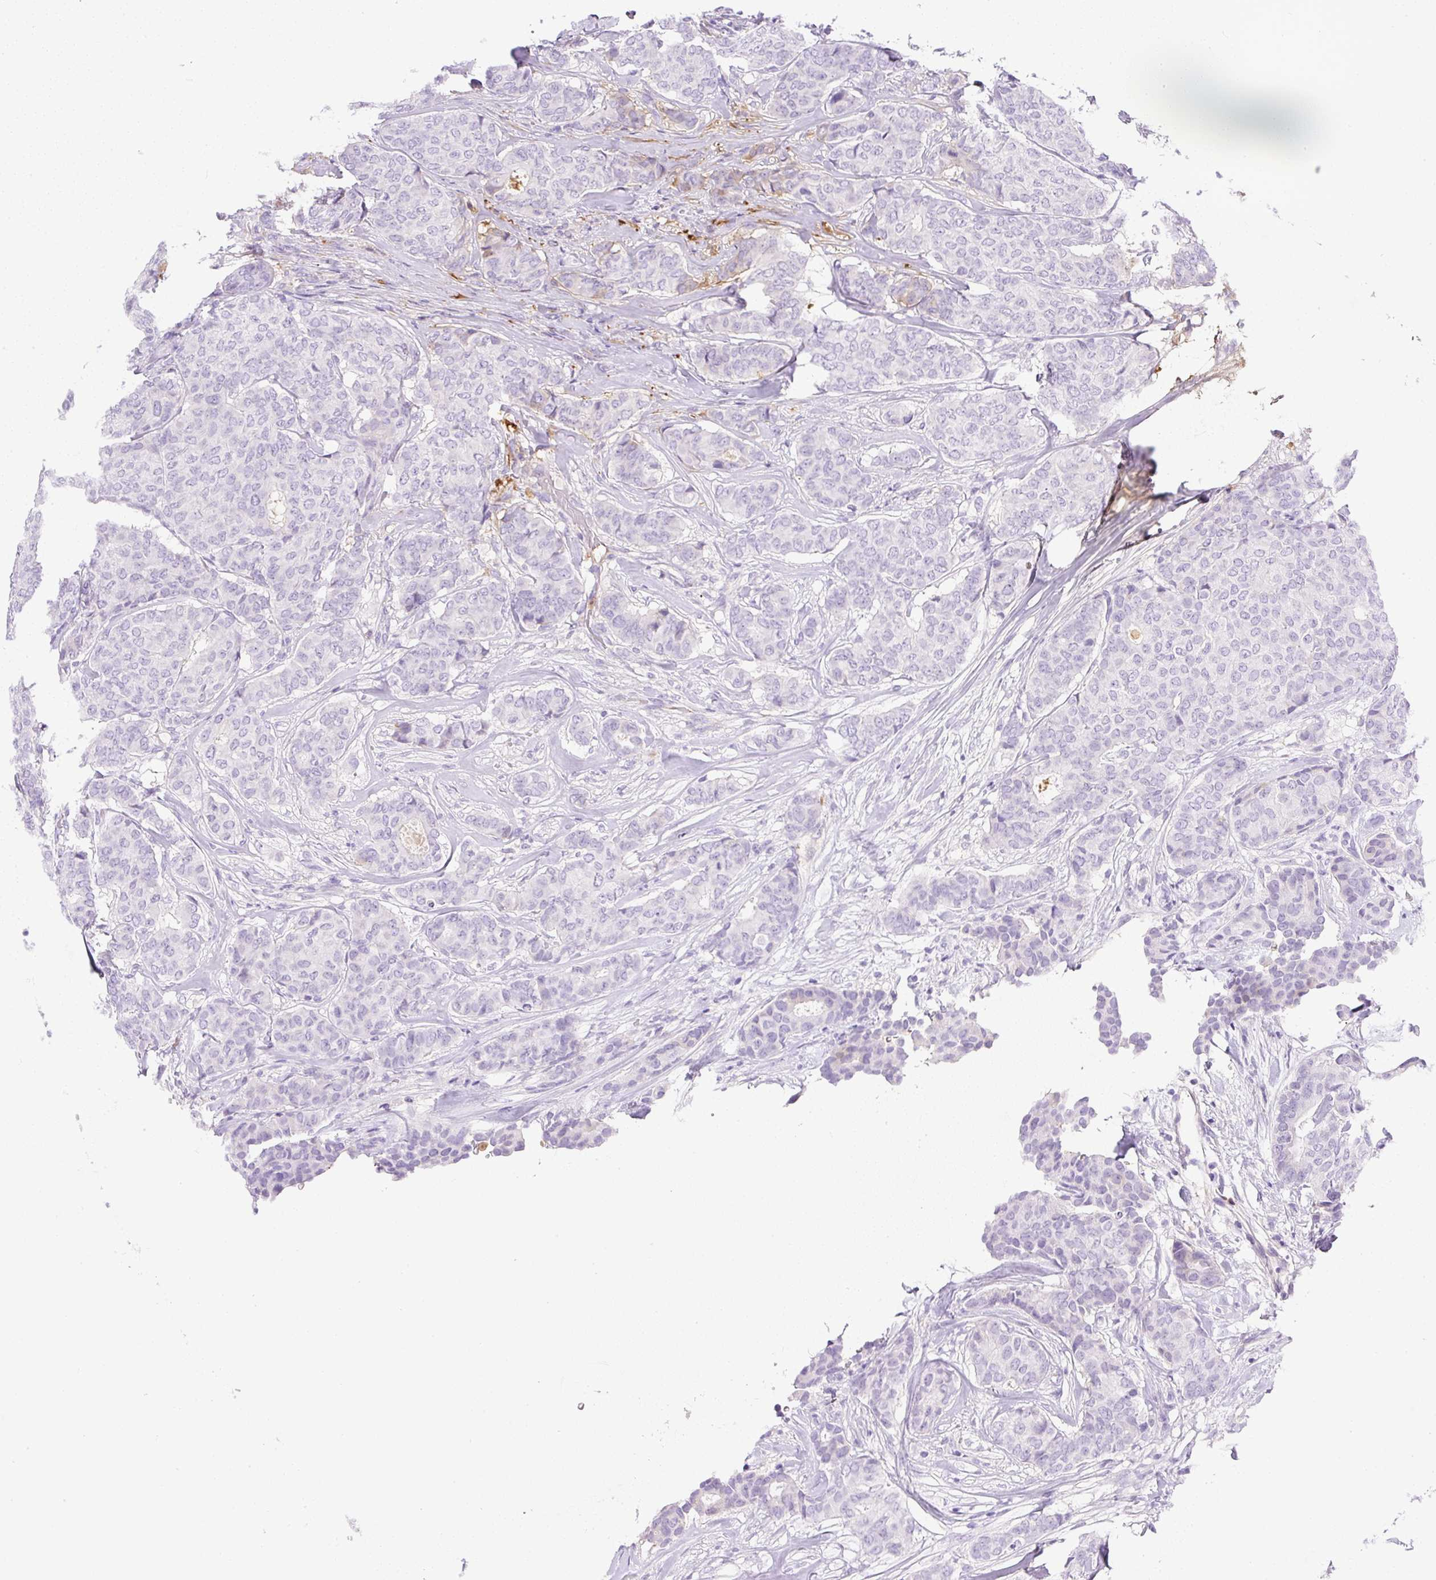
{"staining": {"intensity": "negative", "quantity": "none", "location": "none"}, "tissue": "breast cancer", "cell_type": "Tumor cells", "image_type": "cancer", "snomed": [{"axis": "morphology", "description": "Duct carcinoma"}, {"axis": "topography", "description": "Breast"}], "caption": "Breast cancer was stained to show a protein in brown. There is no significant positivity in tumor cells.", "gene": "TDRD15", "patient": {"sex": "female", "age": 75}}